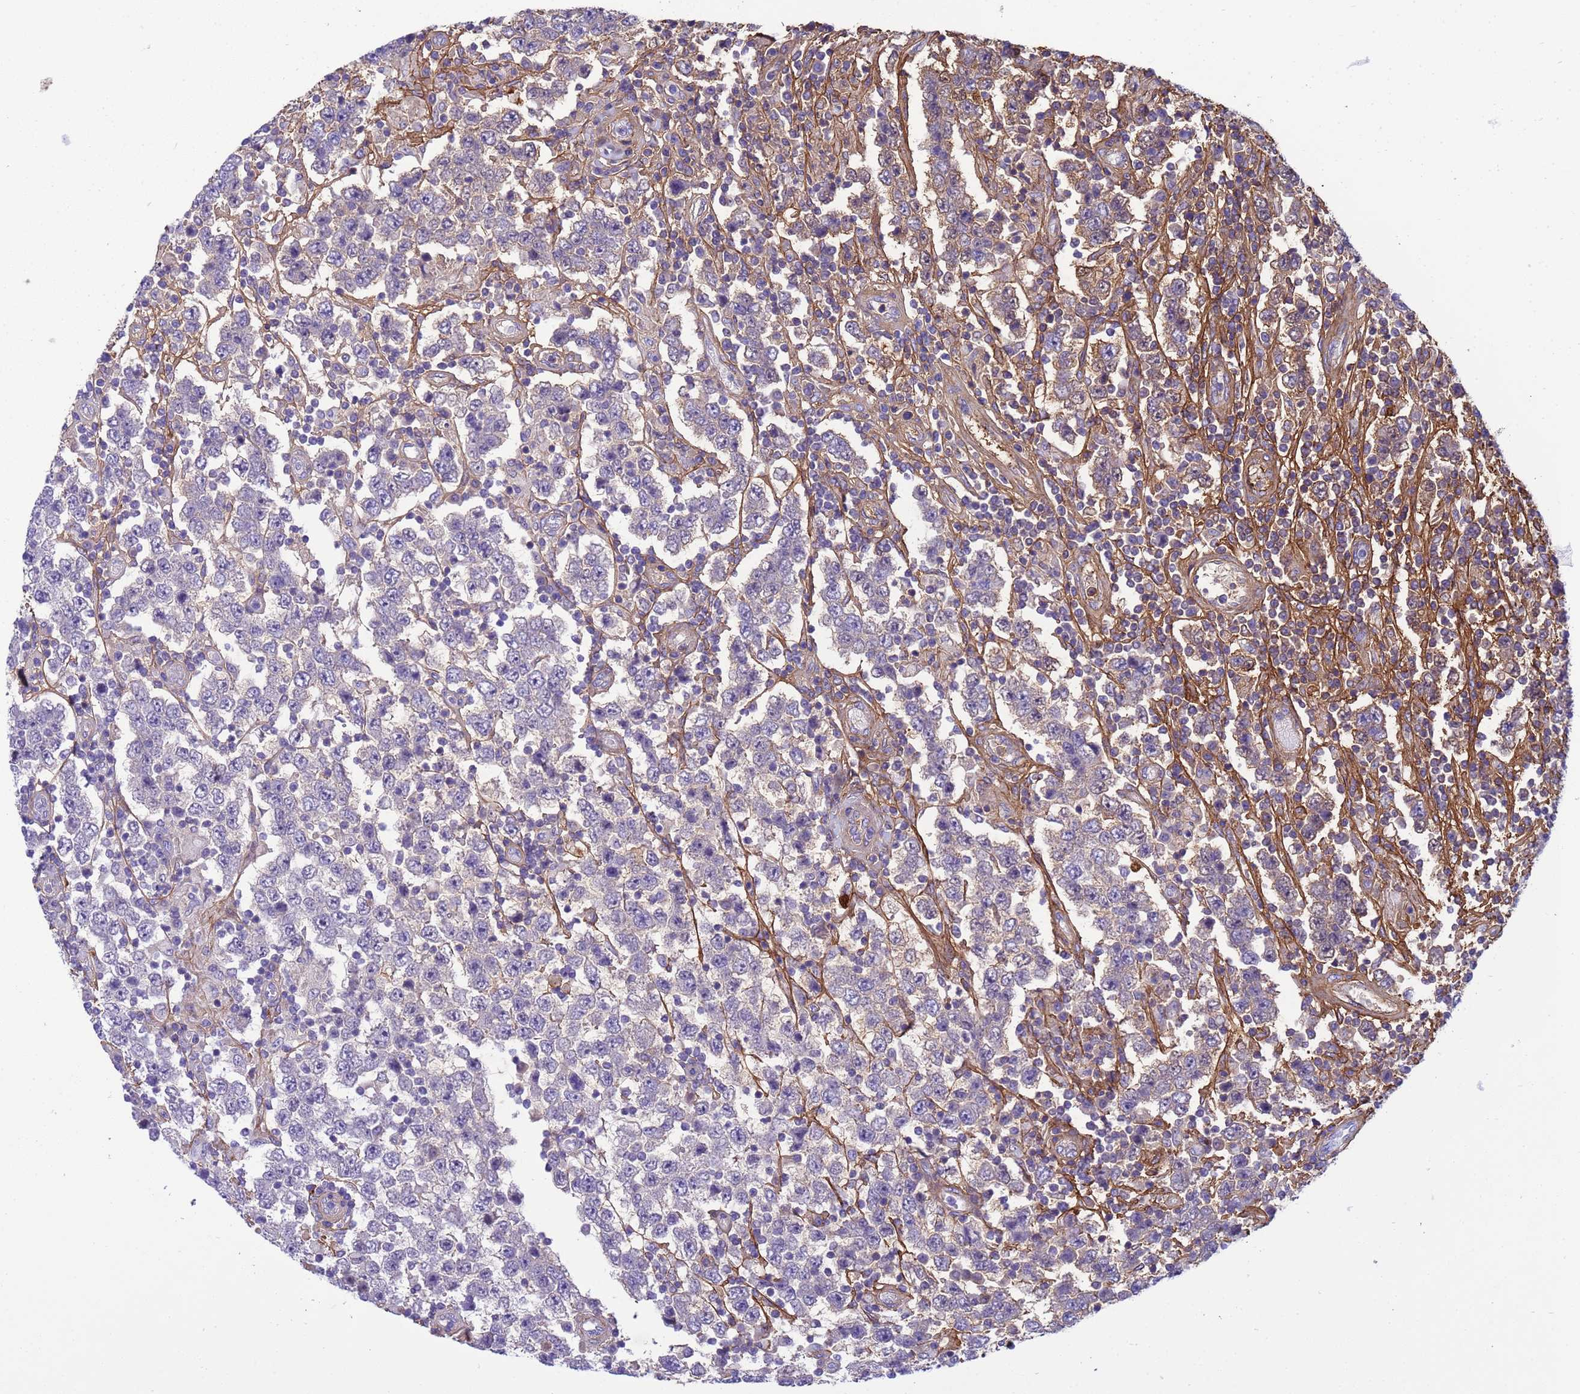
{"staining": {"intensity": "weak", "quantity": "<25%", "location": "cytoplasmic/membranous"}, "tissue": "testis cancer", "cell_type": "Tumor cells", "image_type": "cancer", "snomed": [{"axis": "morphology", "description": "Normal tissue, NOS"}, {"axis": "morphology", "description": "Urothelial carcinoma, High grade"}, {"axis": "morphology", "description": "Seminoma, NOS"}, {"axis": "morphology", "description": "Carcinoma, Embryonal, NOS"}, {"axis": "topography", "description": "Urinary bladder"}, {"axis": "topography", "description": "Testis"}], "caption": "A micrograph of human testis embryonal carcinoma is negative for staining in tumor cells.", "gene": "P2RX7", "patient": {"sex": "male", "age": 41}}